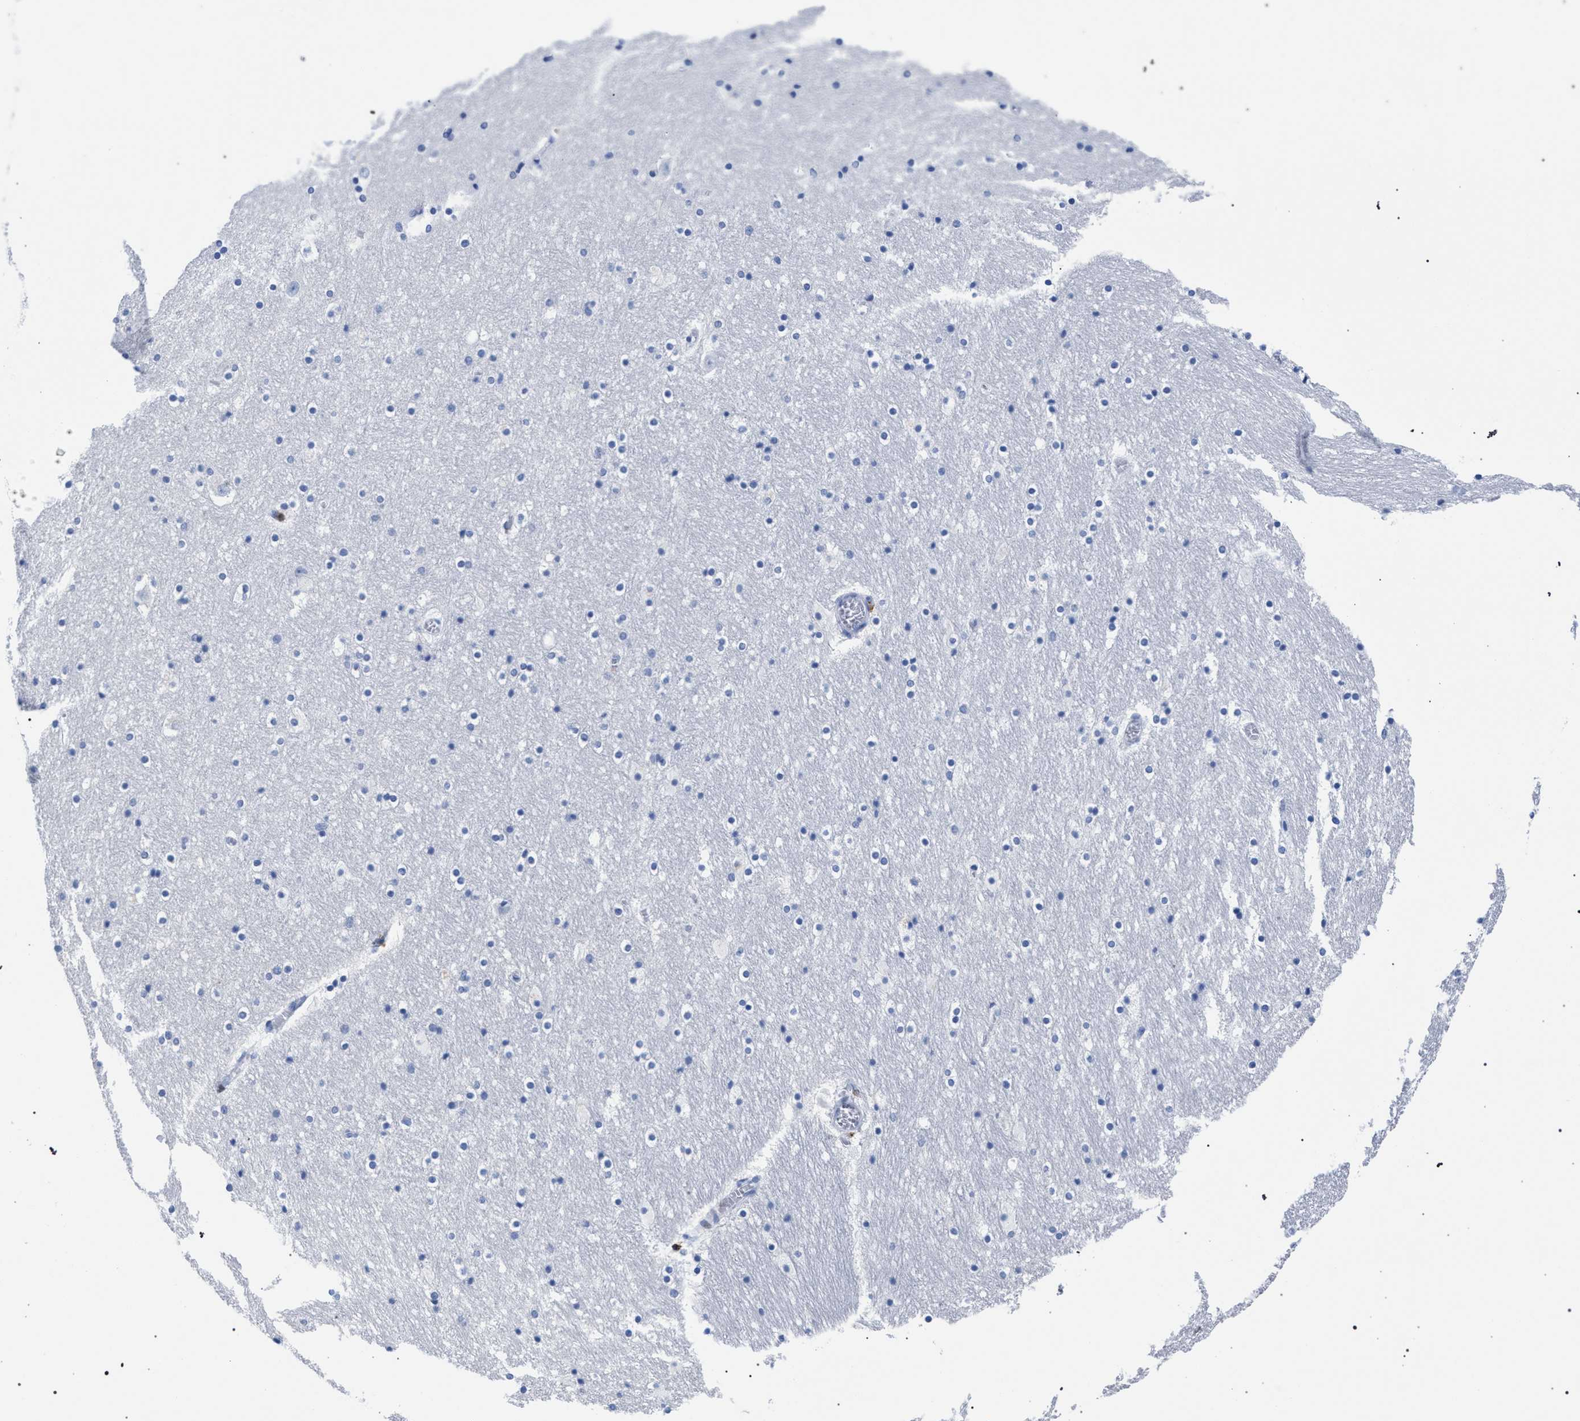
{"staining": {"intensity": "negative", "quantity": "none", "location": "none"}, "tissue": "hippocampus", "cell_type": "Glial cells", "image_type": "normal", "snomed": [{"axis": "morphology", "description": "Normal tissue, NOS"}, {"axis": "topography", "description": "Hippocampus"}], "caption": "Immunohistochemical staining of benign human hippocampus shows no significant staining in glial cells.", "gene": "KLRK1", "patient": {"sex": "male", "age": 45}}